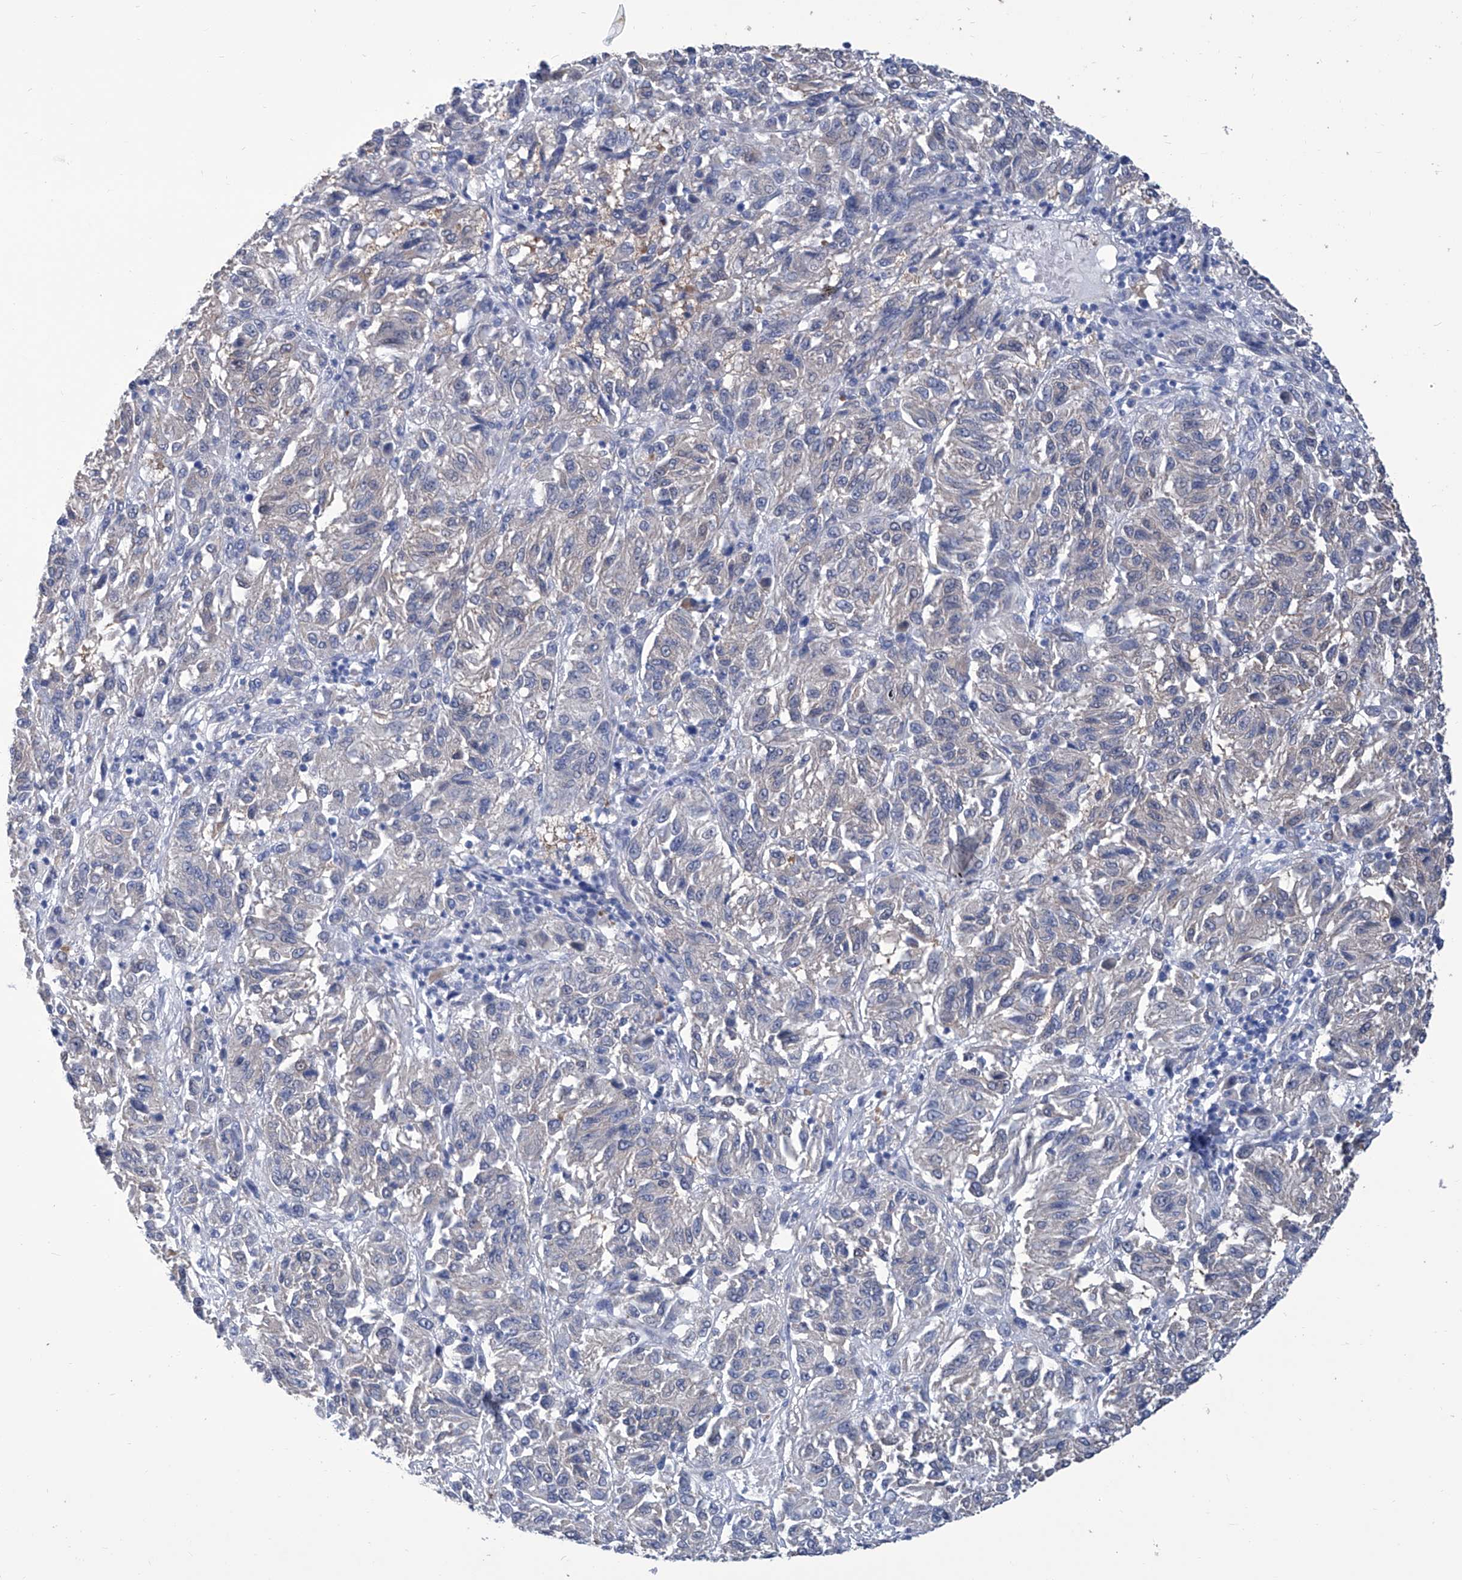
{"staining": {"intensity": "weak", "quantity": "<25%", "location": "cytoplasmic/membranous"}, "tissue": "melanoma", "cell_type": "Tumor cells", "image_type": "cancer", "snomed": [{"axis": "morphology", "description": "Malignant melanoma, Metastatic site"}, {"axis": "topography", "description": "Lung"}], "caption": "Histopathology image shows no protein staining in tumor cells of melanoma tissue.", "gene": "SMS", "patient": {"sex": "male", "age": 64}}